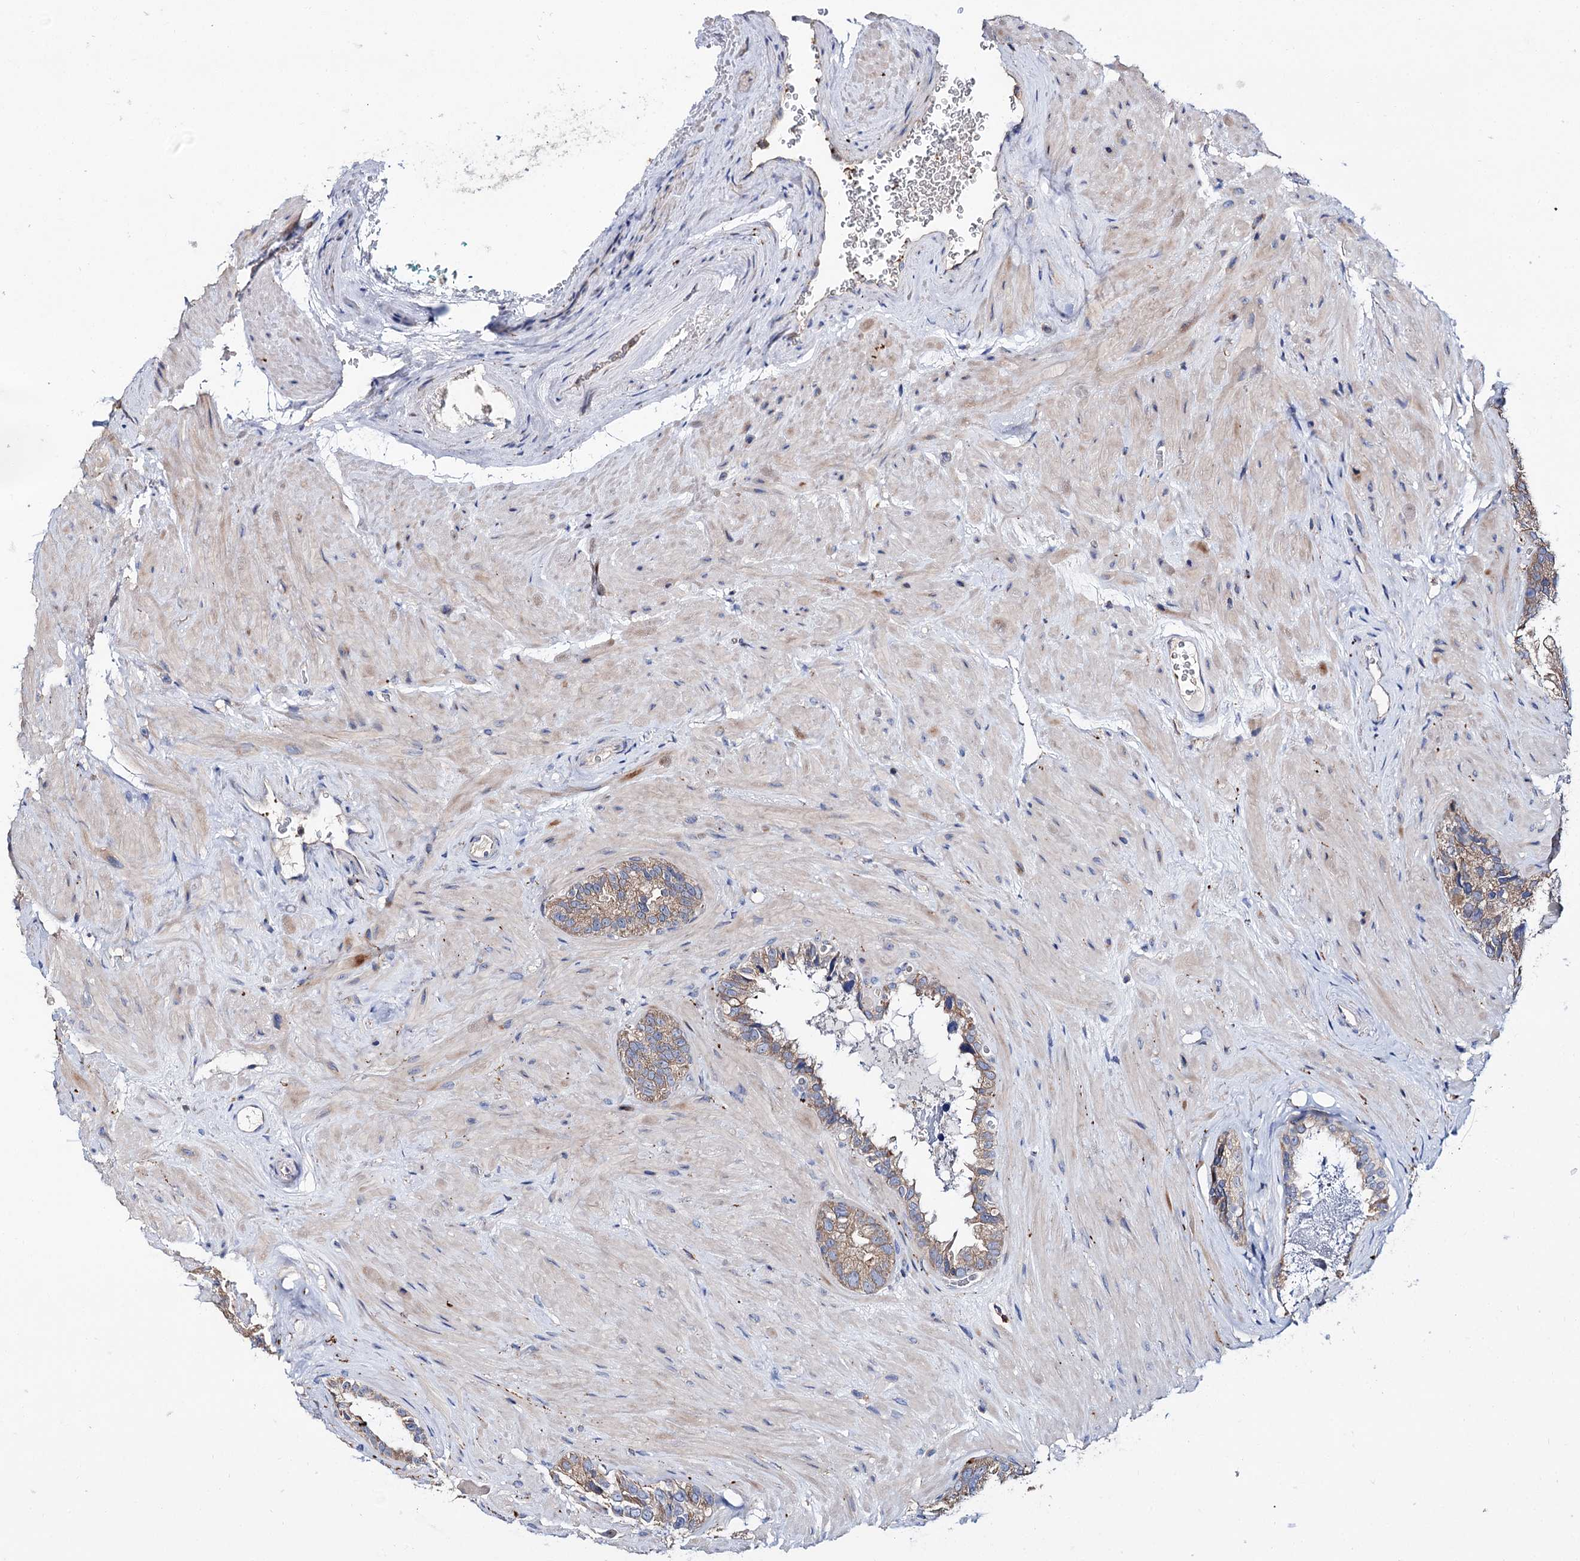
{"staining": {"intensity": "moderate", "quantity": ">75%", "location": "cytoplasmic/membranous"}, "tissue": "seminal vesicle", "cell_type": "Glandular cells", "image_type": "normal", "snomed": [{"axis": "morphology", "description": "Normal tissue, NOS"}, {"axis": "topography", "description": "Seminal veicle"}, {"axis": "topography", "description": "Peripheral nerve tissue"}], "caption": "The photomicrograph displays immunohistochemical staining of benign seminal vesicle. There is moderate cytoplasmic/membranous positivity is identified in approximately >75% of glandular cells. (DAB (3,3'-diaminobenzidine) IHC with brightfield microscopy, high magnification).", "gene": "UBASH3B", "patient": {"sex": "male", "age": 67}}